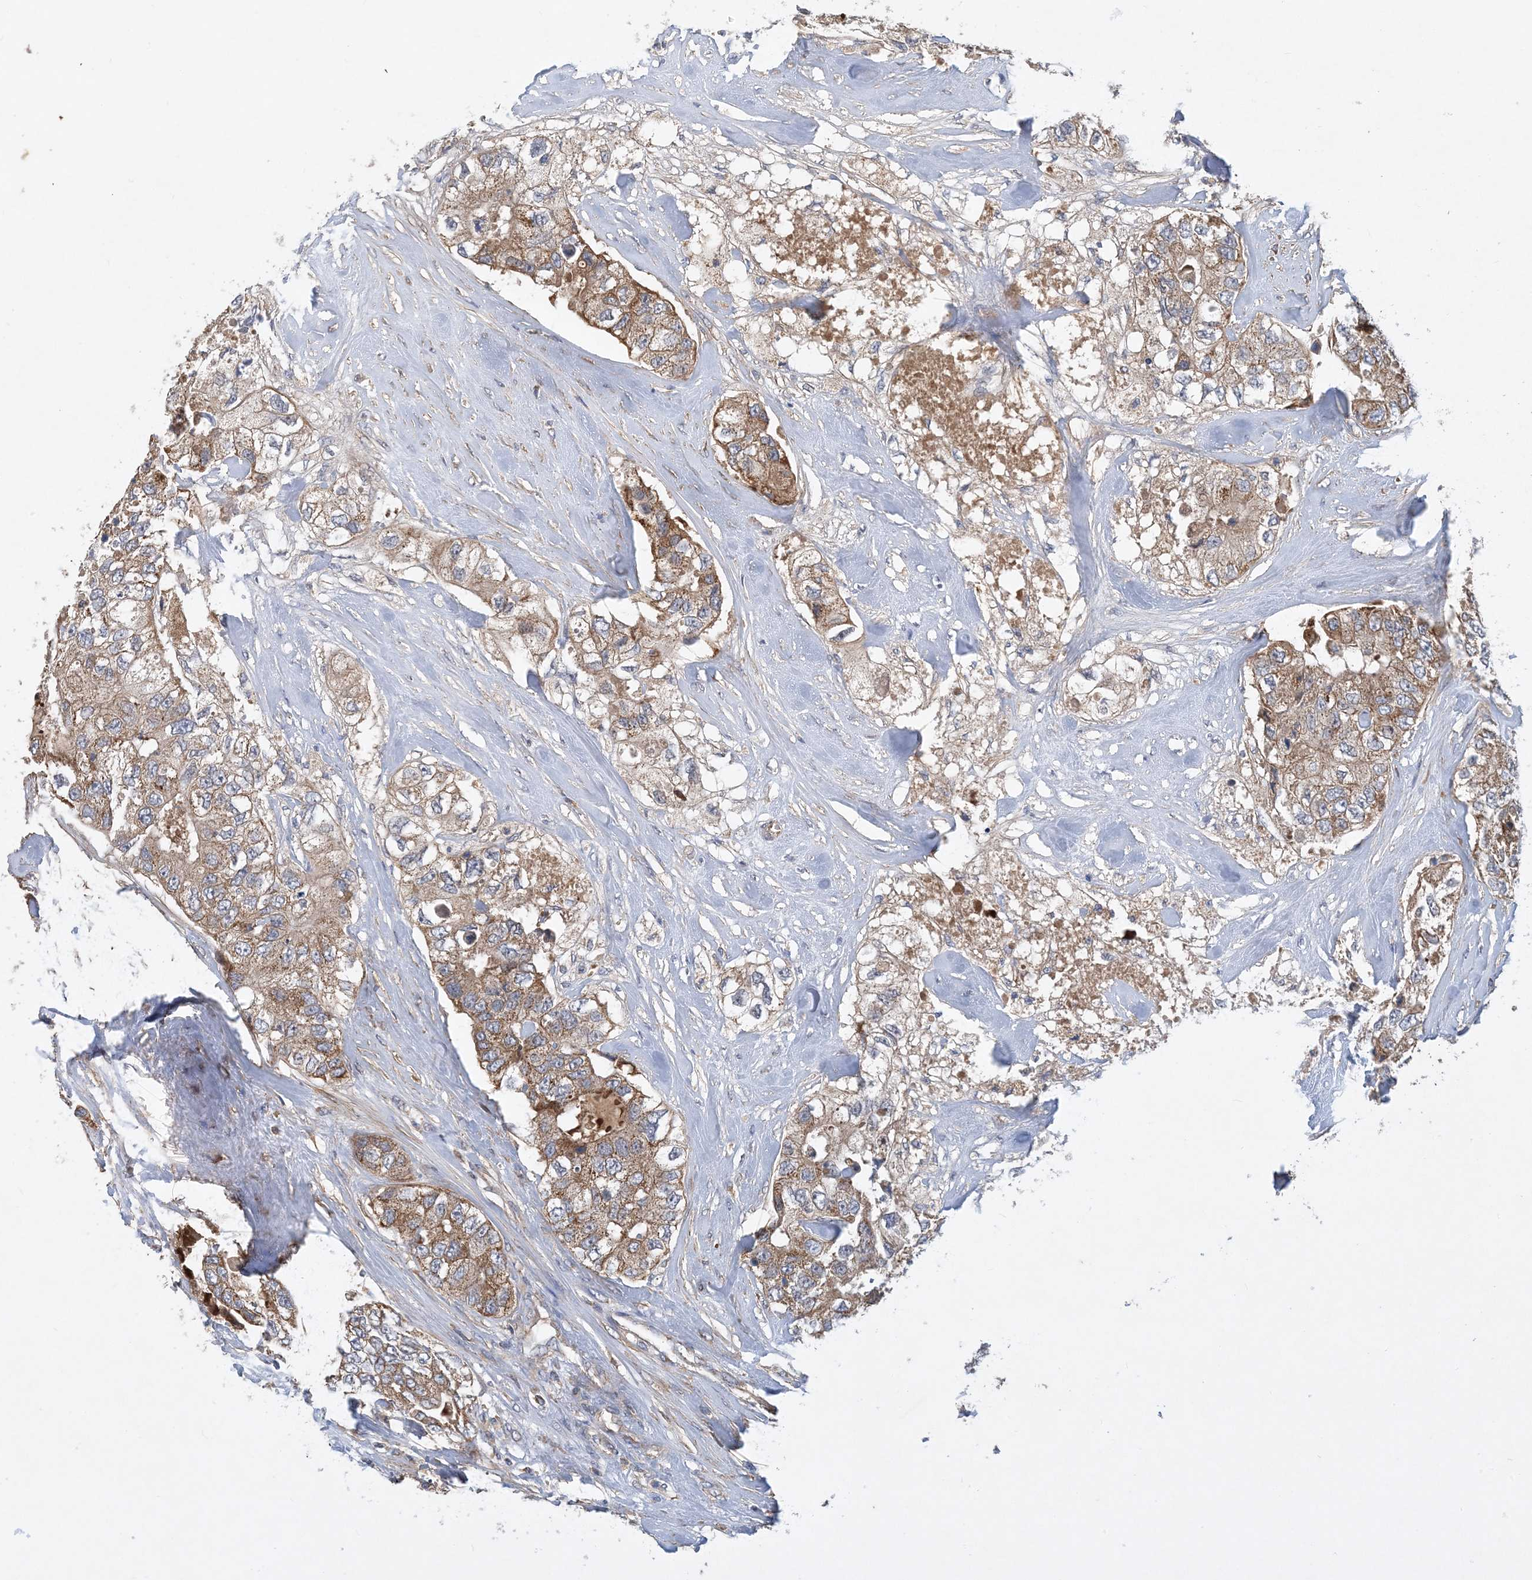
{"staining": {"intensity": "moderate", "quantity": ">75%", "location": "cytoplasmic/membranous"}, "tissue": "breast cancer", "cell_type": "Tumor cells", "image_type": "cancer", "snomed": [{"axis": "morphology", "description": "Duct carcinoma"}, {"axis": "topography", "description": "Breast"}], "caption": "Breast cancer (invasive ductal carcinoma) was stained to show a protein in brown. There is medium levels of moderate cytoplasmic/membranous expression in approximately >75% of tumor cells. Nuclei are stained in blue.", "gene": "STK19", "patient": {"sex": "female", "age": 62}}